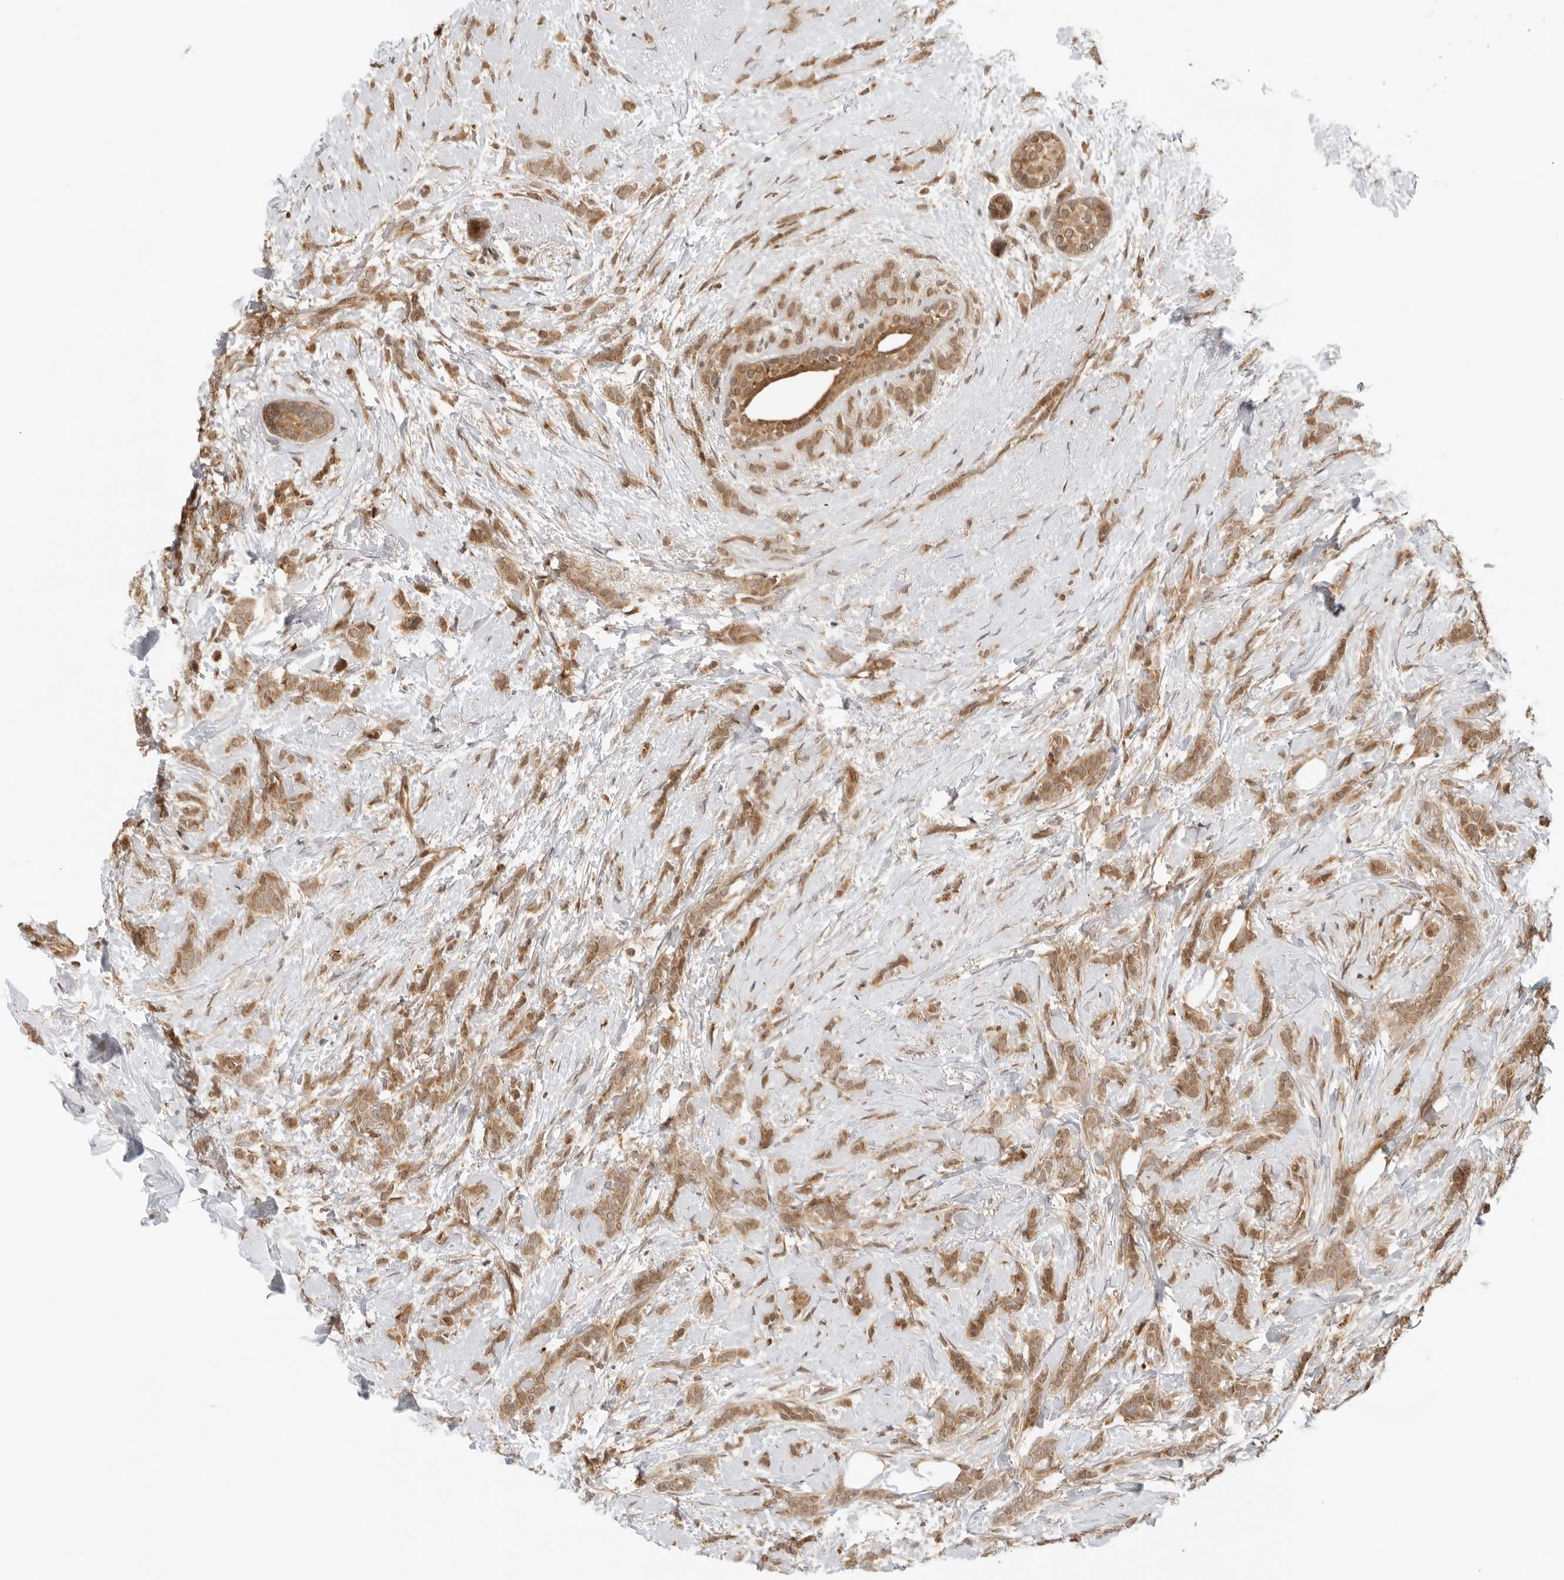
{"staining": {"intensity": "moderate", "quantity": ">75%", "location": "cytoplasmic/membranous"}, "tissue": "breast cancer", "cell_type": "Tumor cells", "image_type": "cancer", "snomed": [{"axis": "morphology", "description": "Lobular carcinoma, in situ"}, {"axis": "morphology", "description": "Lobular carcinoma"}, {"axis": "topography", "description": "Breast"}], "caption": "Breast cancer was stained to show a protein in brown. There is medium levels of moderate cytoplasmic/membranous positivity in about >75% of tumor cells. (Brightfield microscopy of DAB IHC at high magnification).", "gene": "RC3H1", "patient": {"sex": "female", "age": 41}}